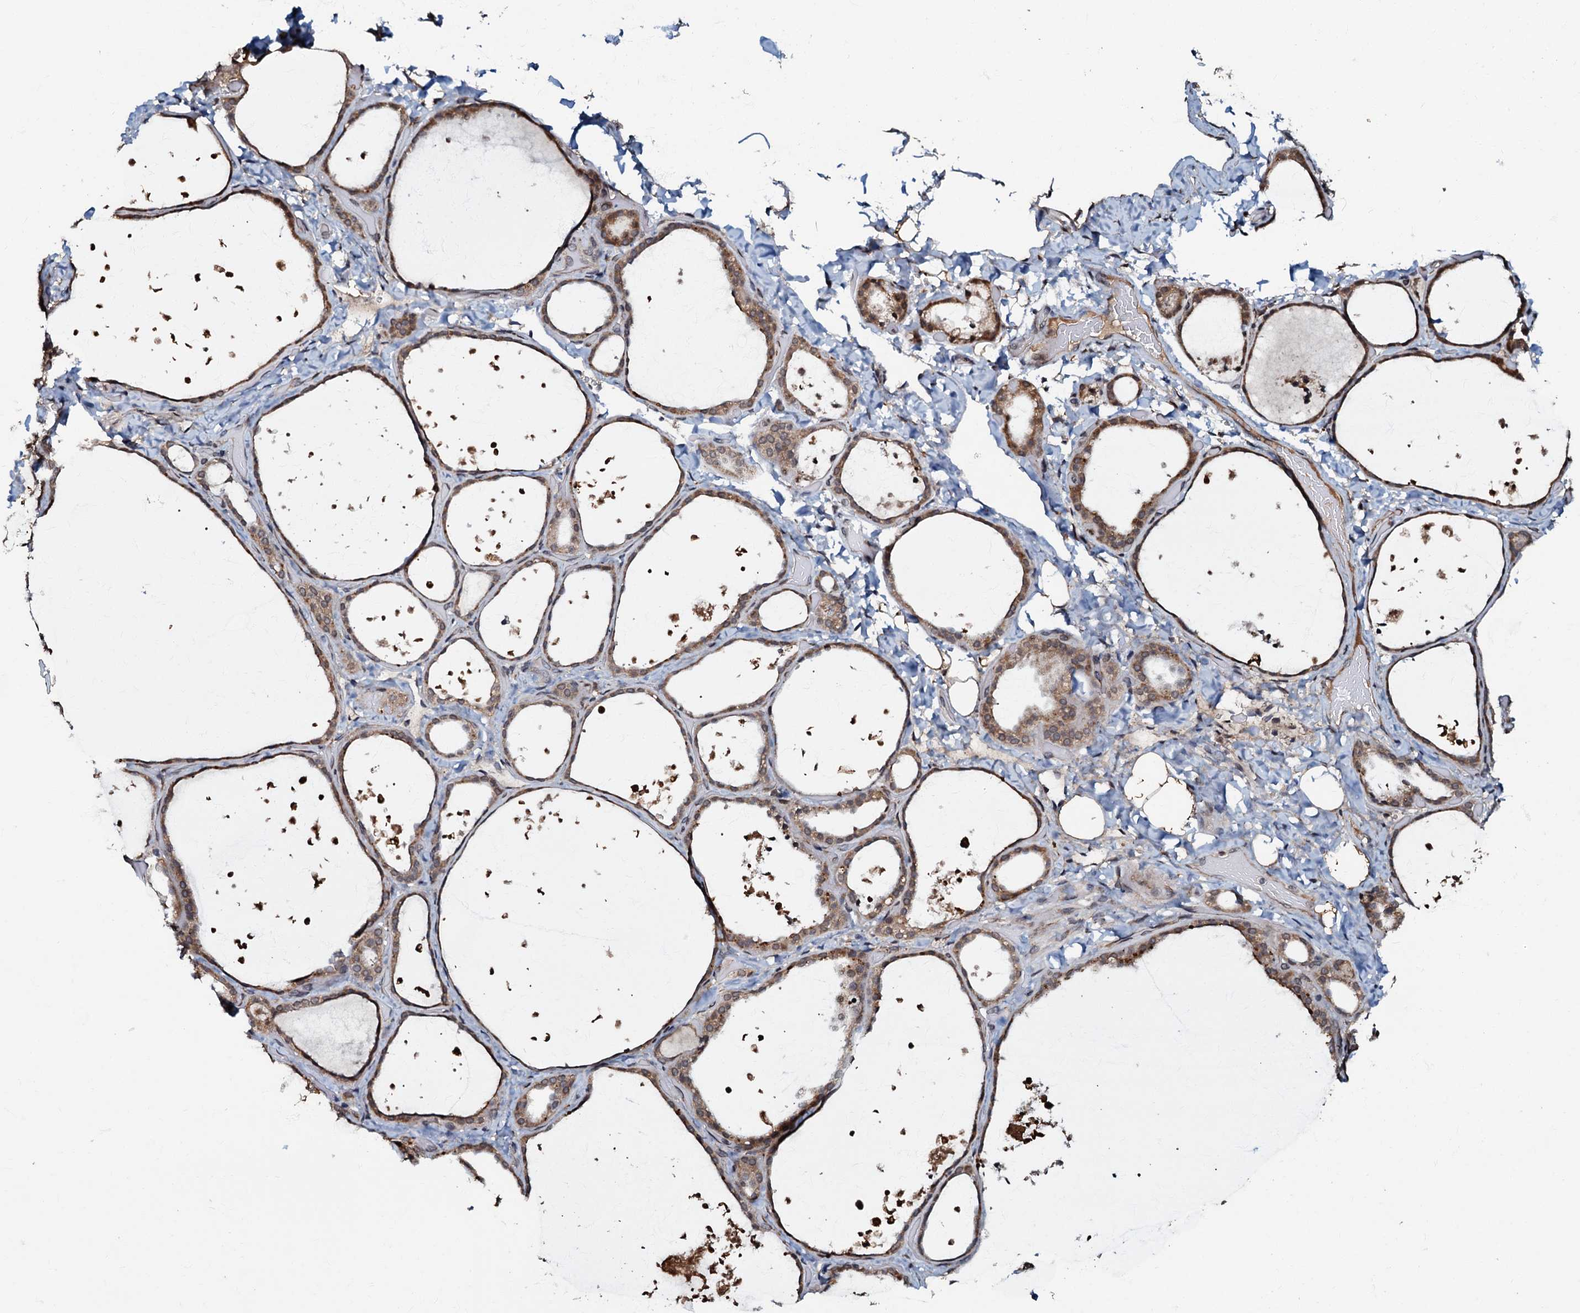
{"staining": {"intensity": "moderate", "quantity": ">75%", "location": "cytoplasmic/membranous,nuclear"}, "tissue": "thyroid gland", "cell_type": "Glandular cells", "image_type": "normal", "snomed": [{"axis": "morphology", "description": "Normal tissue, NOS"}, {"axis": "topography", "description": "Thyroid gland"}], "caption": "Thyroid gland stained with IHC demonstrates moderate cytoplasmic/membranous,nuclear staining in about >75% of glandular cells.", "gene": "C18orf32", "patient": {"sex": "female", "age": 44}}